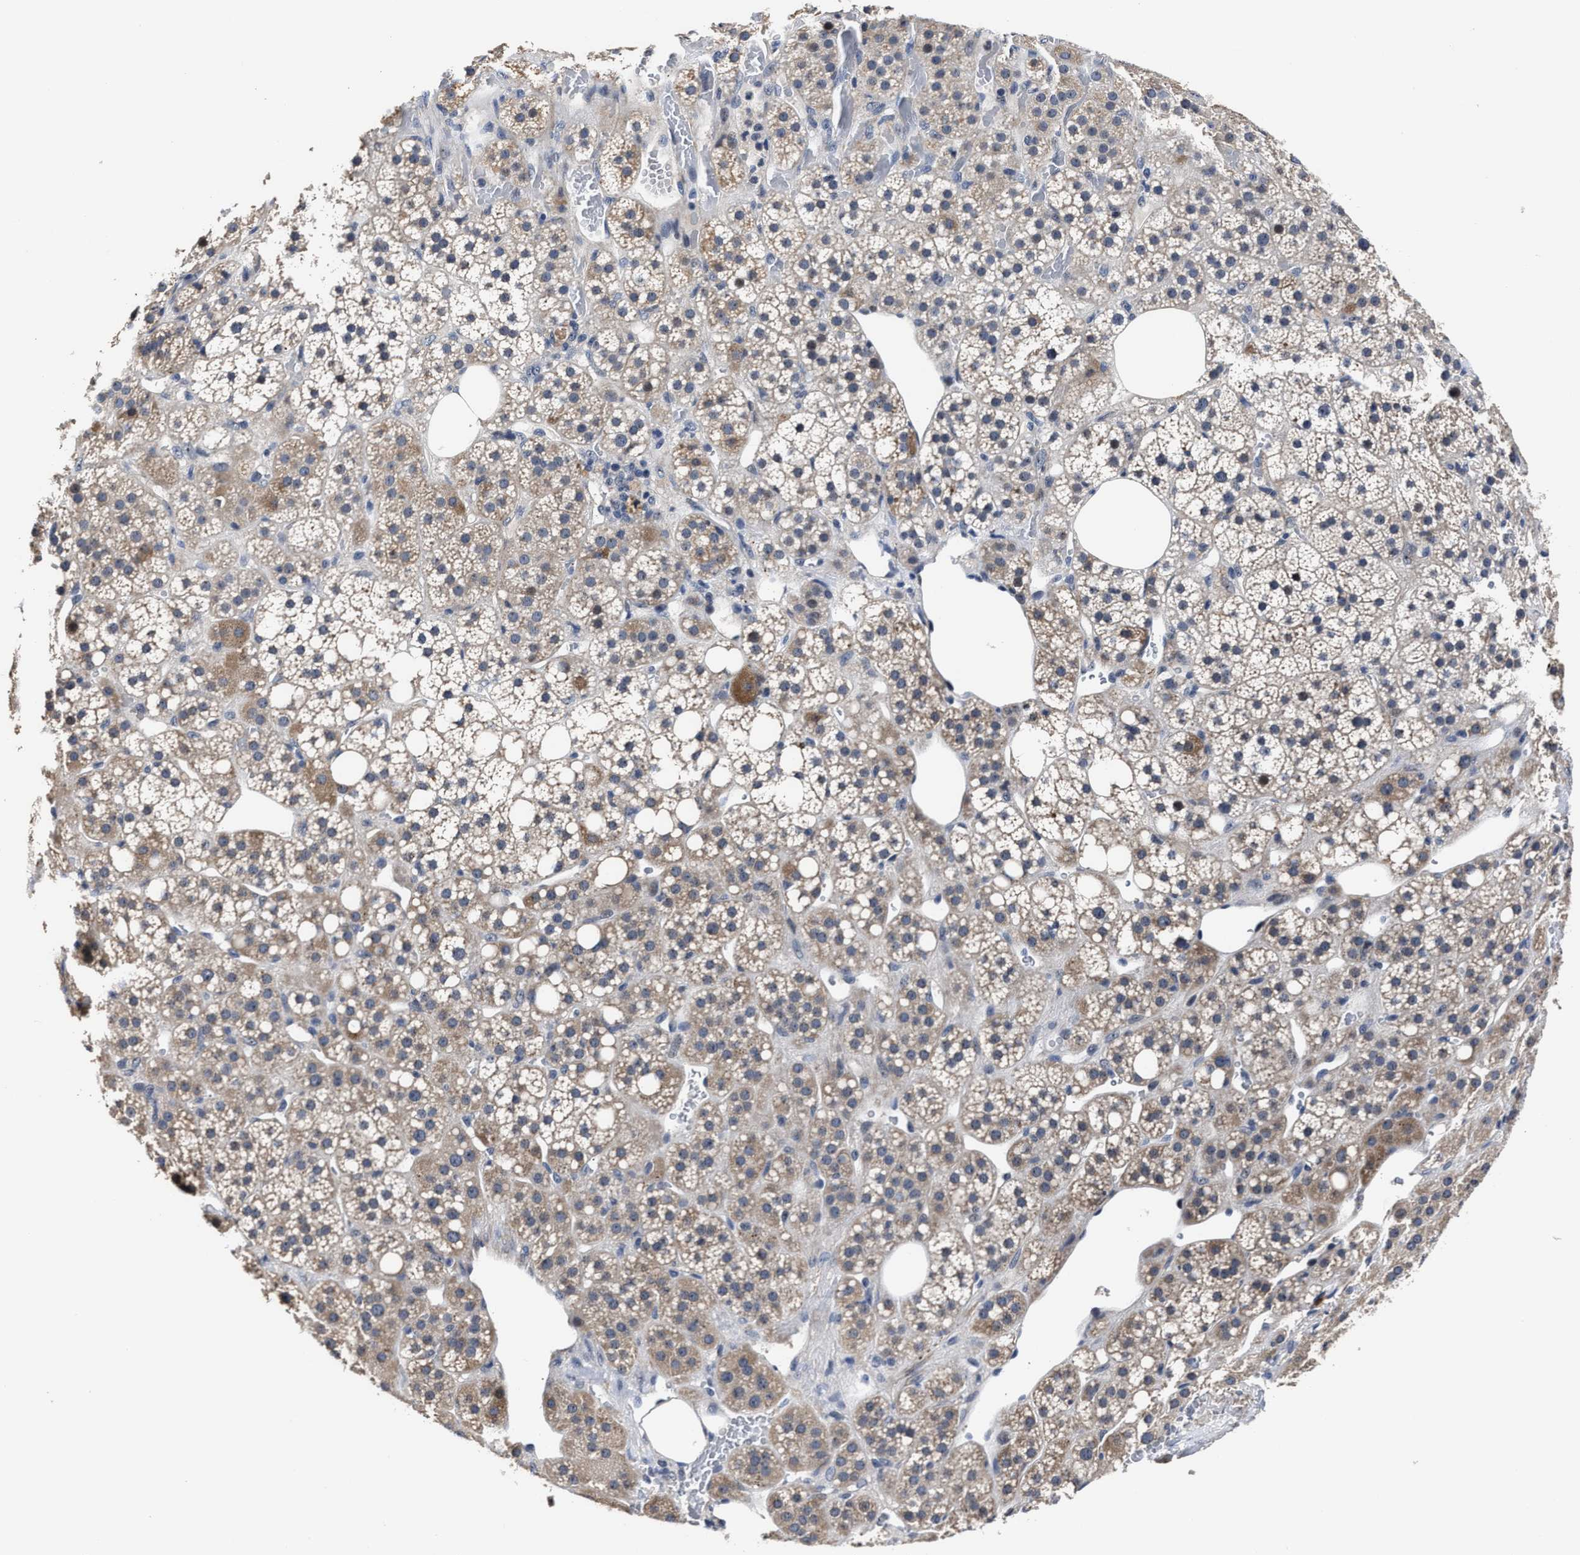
{"staining": {"intensity": "moderate", "quantity": "25%-75%", "location": "cytoplasmic/membranous"}, "tissue": "adrenal gland", "cell_type": "Glandular cells", "image_type": "normal", "snomed": [{"axis": "morphology", "description": "Normal tissue, NOS"}, {"axis": "topography", "description": "Adrenal gland"}], "caption": "Immunohistochemistry staining of benign adrenal gland, which displays medium levels of moderate cytoplasmic/membranous expression in about 25%-75% of glandular cells indicating moderate cytoplasmic/membranous protein staining. The staining was performed using DAB (brown) for protein detection and nuclei were counterstained in hematoxylin (blue).", "gene": "RSBN1L", "patient": {"sex": "female", "age": 59}}